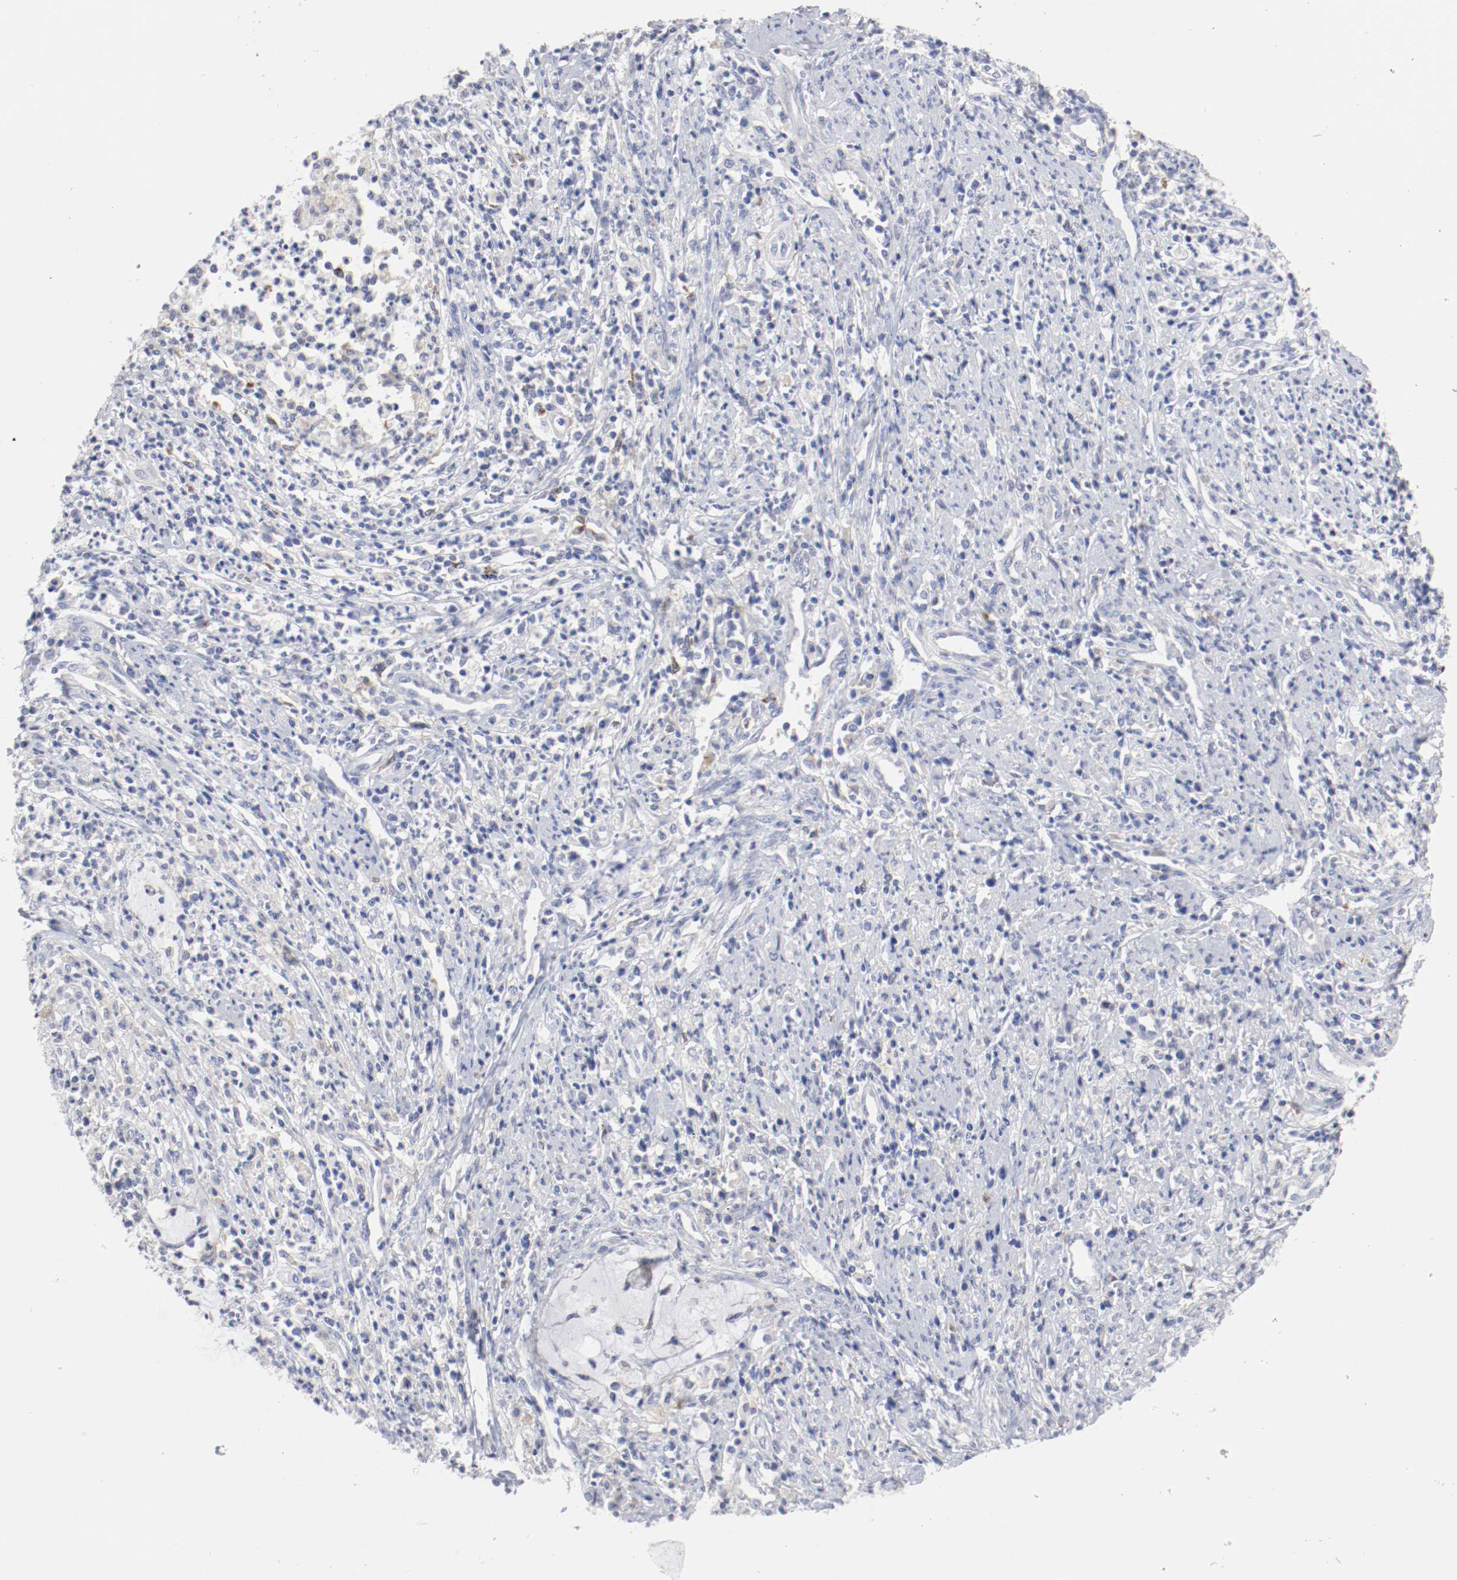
{"staining": {"intensity": "negative", "quantity": "none", "location": "none"}, "tissue": "cervical cancer", "cell_type": "Tumor cells", "image_type": "cancer", "snomed": [{"axis": "morphology", "description": "Adenocarcinoma, NOS"}, {"axis": "topography", "description": "Cervix"}], "caption": "High power microscopy image of an IHC photomicrograph of adenocarcinoma (cervical), revealing no significant staining in tumor cells. (DAB (3,3'-diaminobenzidine) IHC visualized using brightfield microscopy, high magnification).", "gene": "FGFBP1", "patient": {"sex": "female", "age": 36}}